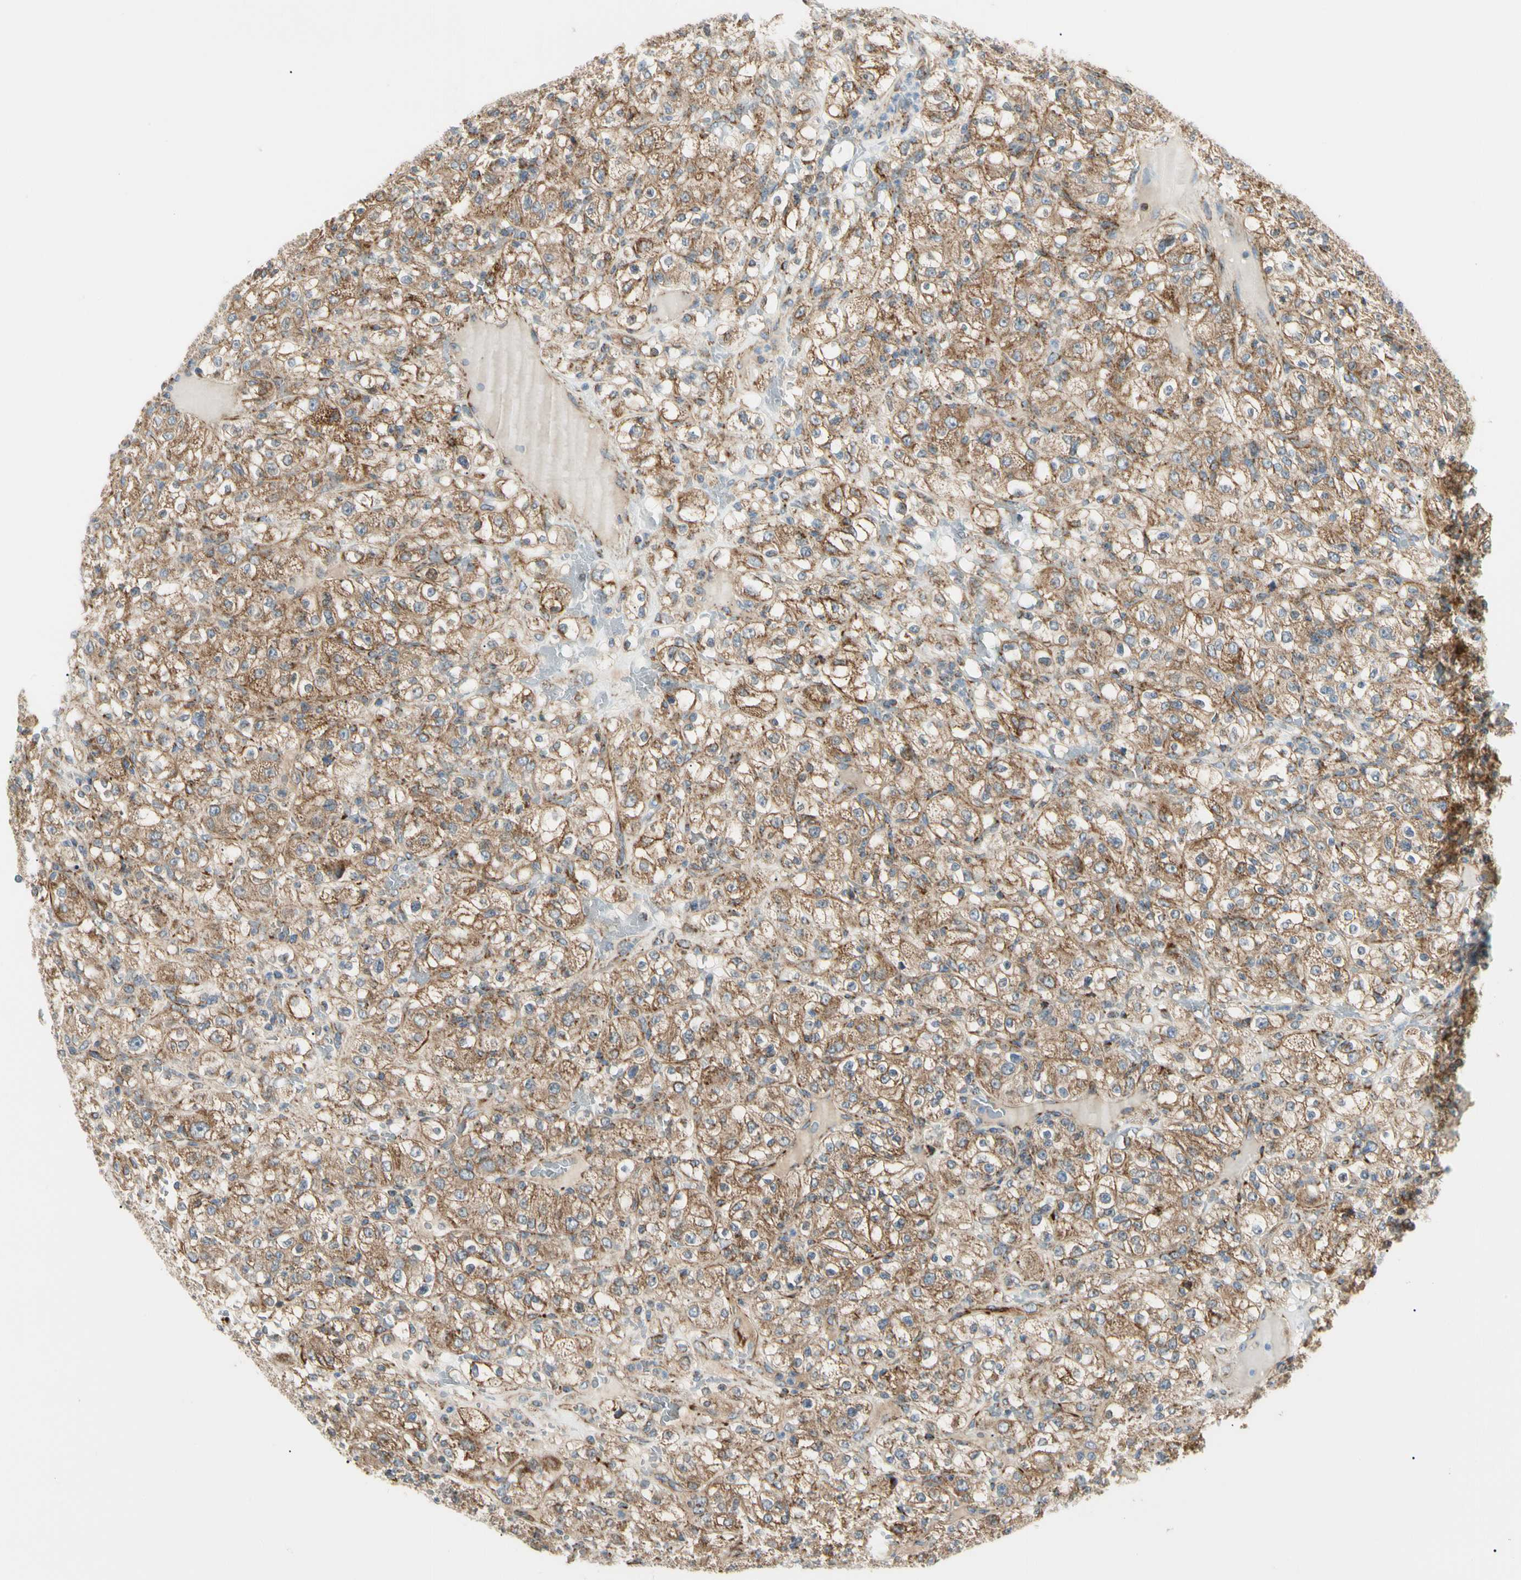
{"staining": {"intensity": "moderate", "quantity": ">75%", "location": "cytoplasmic/membranous"}, "tissue": "renal cancer", "cell_type": "Tumor cells", "image_type": "cancer", "snomed": [{"axis": "morphology", "description": "Normal tissue, NOS"}, {"axis": "morphology", "description": "Adenocarcinoma, NOS"}, {"axis": "topography", "description": "Kidney"}], "caption": "Immunohistochemical staining of renal cancer (adenocarcinoma) exhibits medium levels of moderate cytoplasmic/membranous protein expression in approximately >75% of tumor cells.", "gene": "TBC1D10A", "patient": {"sex": "female", "age": 72}}